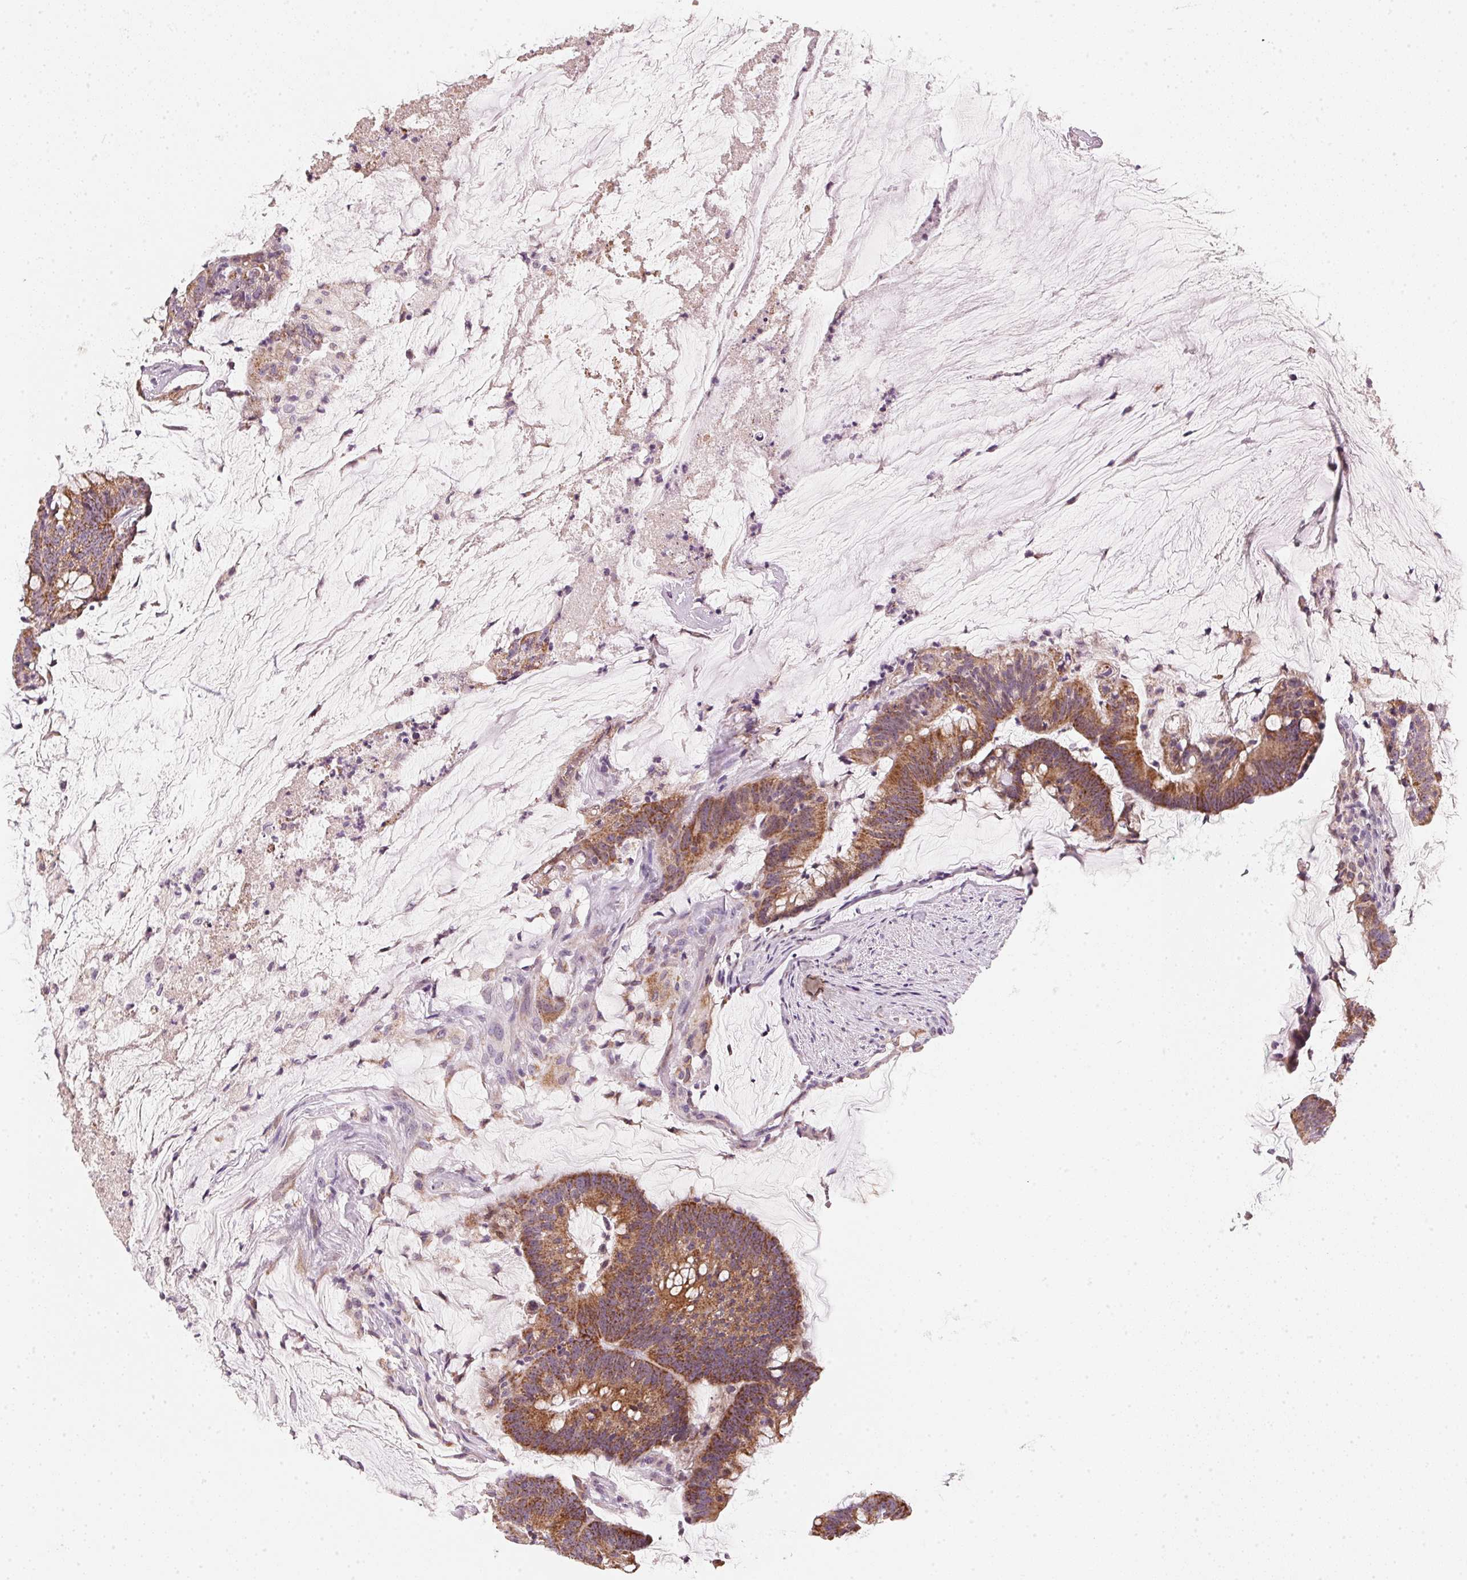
{"staining": {"intensity": "strong", "quantity": ">75%", "location": "cytoplasmic/membranous"}, "tissue": "colorectal cancer", "cell_type": "Tumor cells", "image_type": "cancer", "snomed": [{"axis": "morphology", "description": "Adenocarcinoma, NOS"}, {"axis": "topography", "description": "Colon"}], "caption": "Colorectal adenocarcinoma was stained to show a protein in brown. There is high levels of strong cytoplasmic/membranous positivity in approximately >75% of tumor cells.", "gene": "COQ7", "patient": {"sex": "male", "age": 62}}